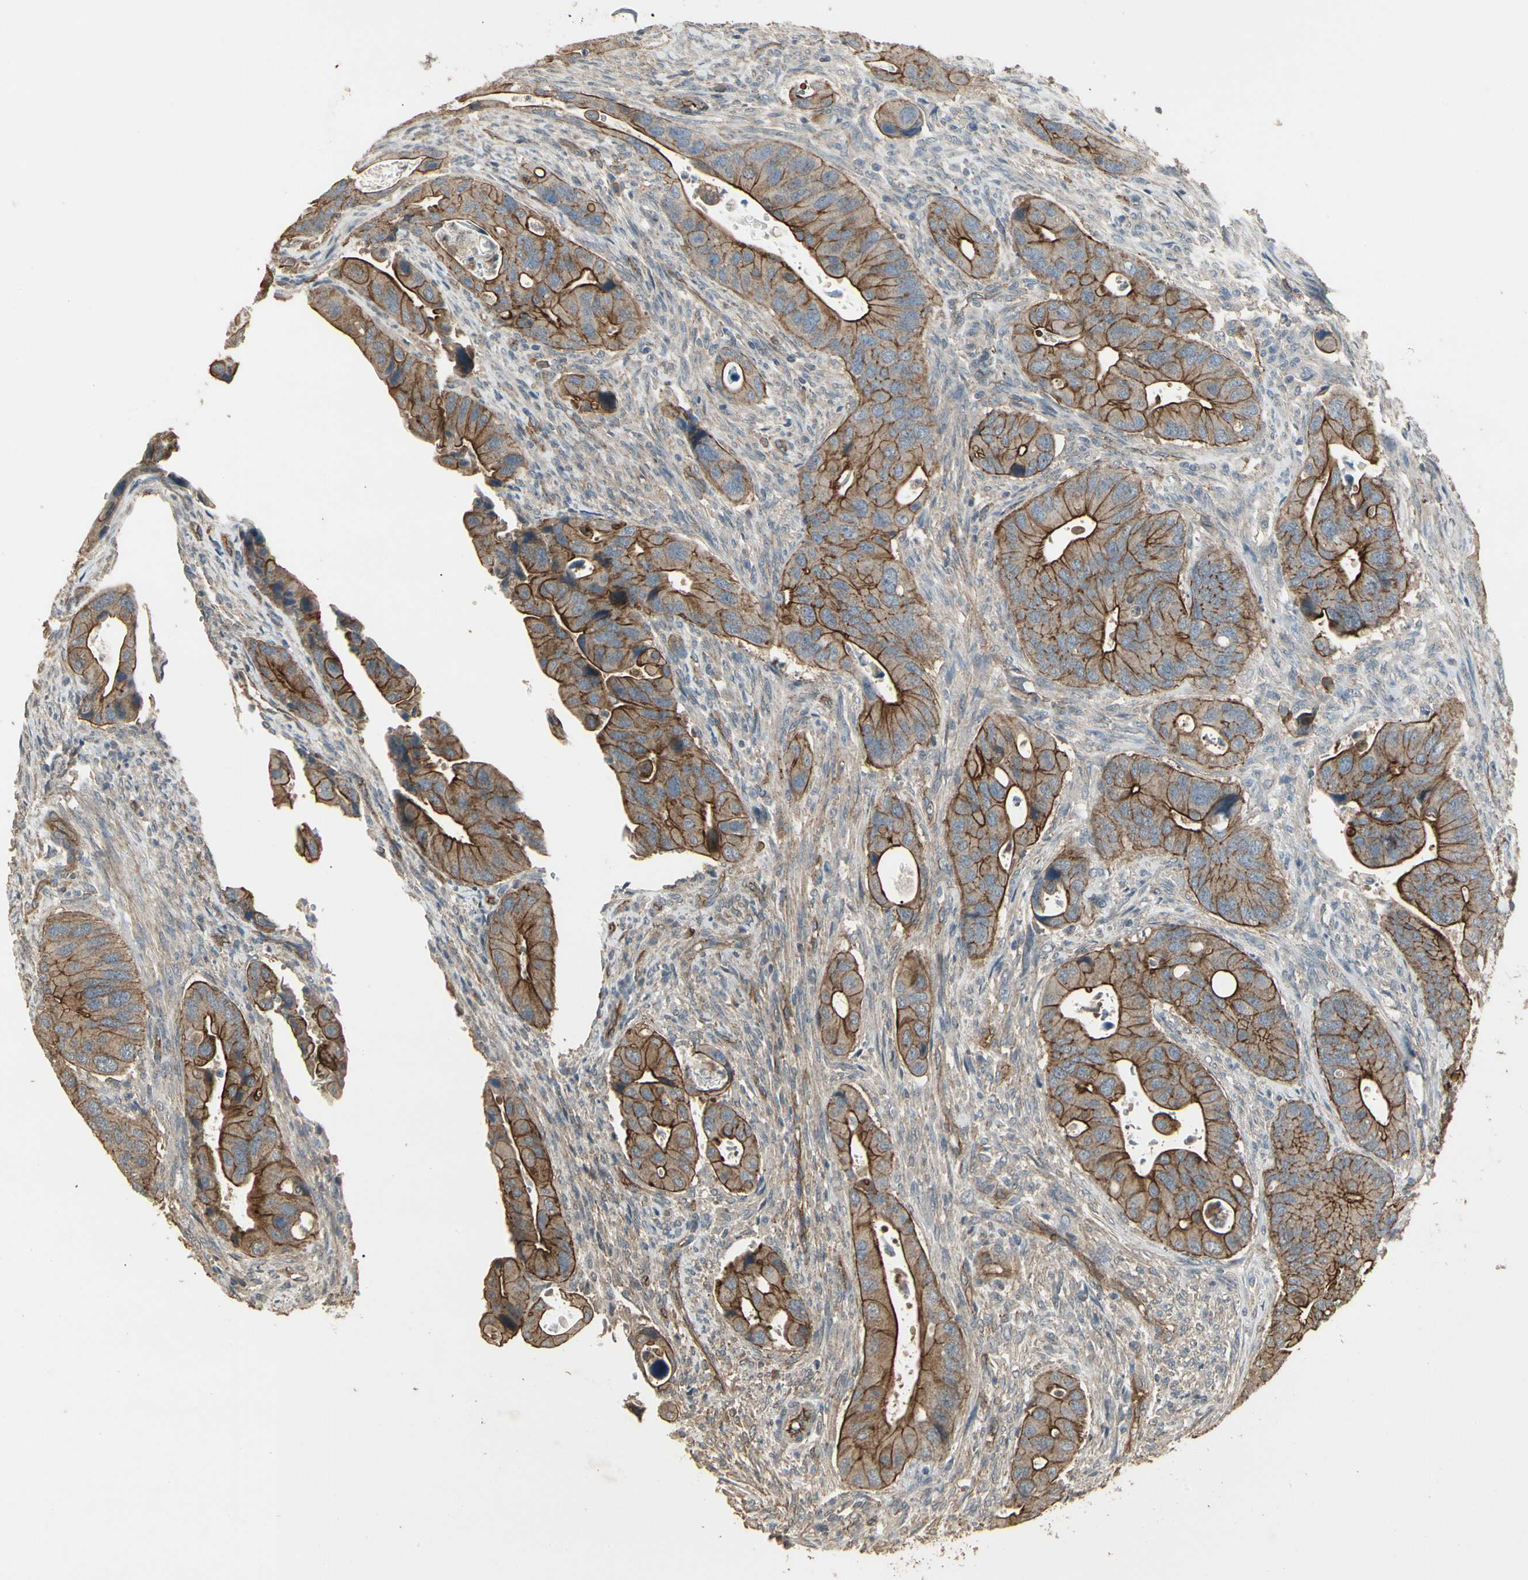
{"staining": {"intensity": "strong", "quantity": ">75%", "location": "cytoplasmic/membranous"}, "tissue": "colorectal cancer", "cell_type": "Tumor cells", "image_type": "cancer", "snomed": [{"axis": "morphology", "description": "Adenocarcinoma, NOS"}, {"axis": "topography", "description": "Rectum"}], "caption": "The micrograph exhibits staining of colorectal cancer, revealing strong cytoplasmic/membranous protein positivity (brown color) within tumor cells.", "gene": "RNF180", "patient": {"sex": "female", "age": 57}}